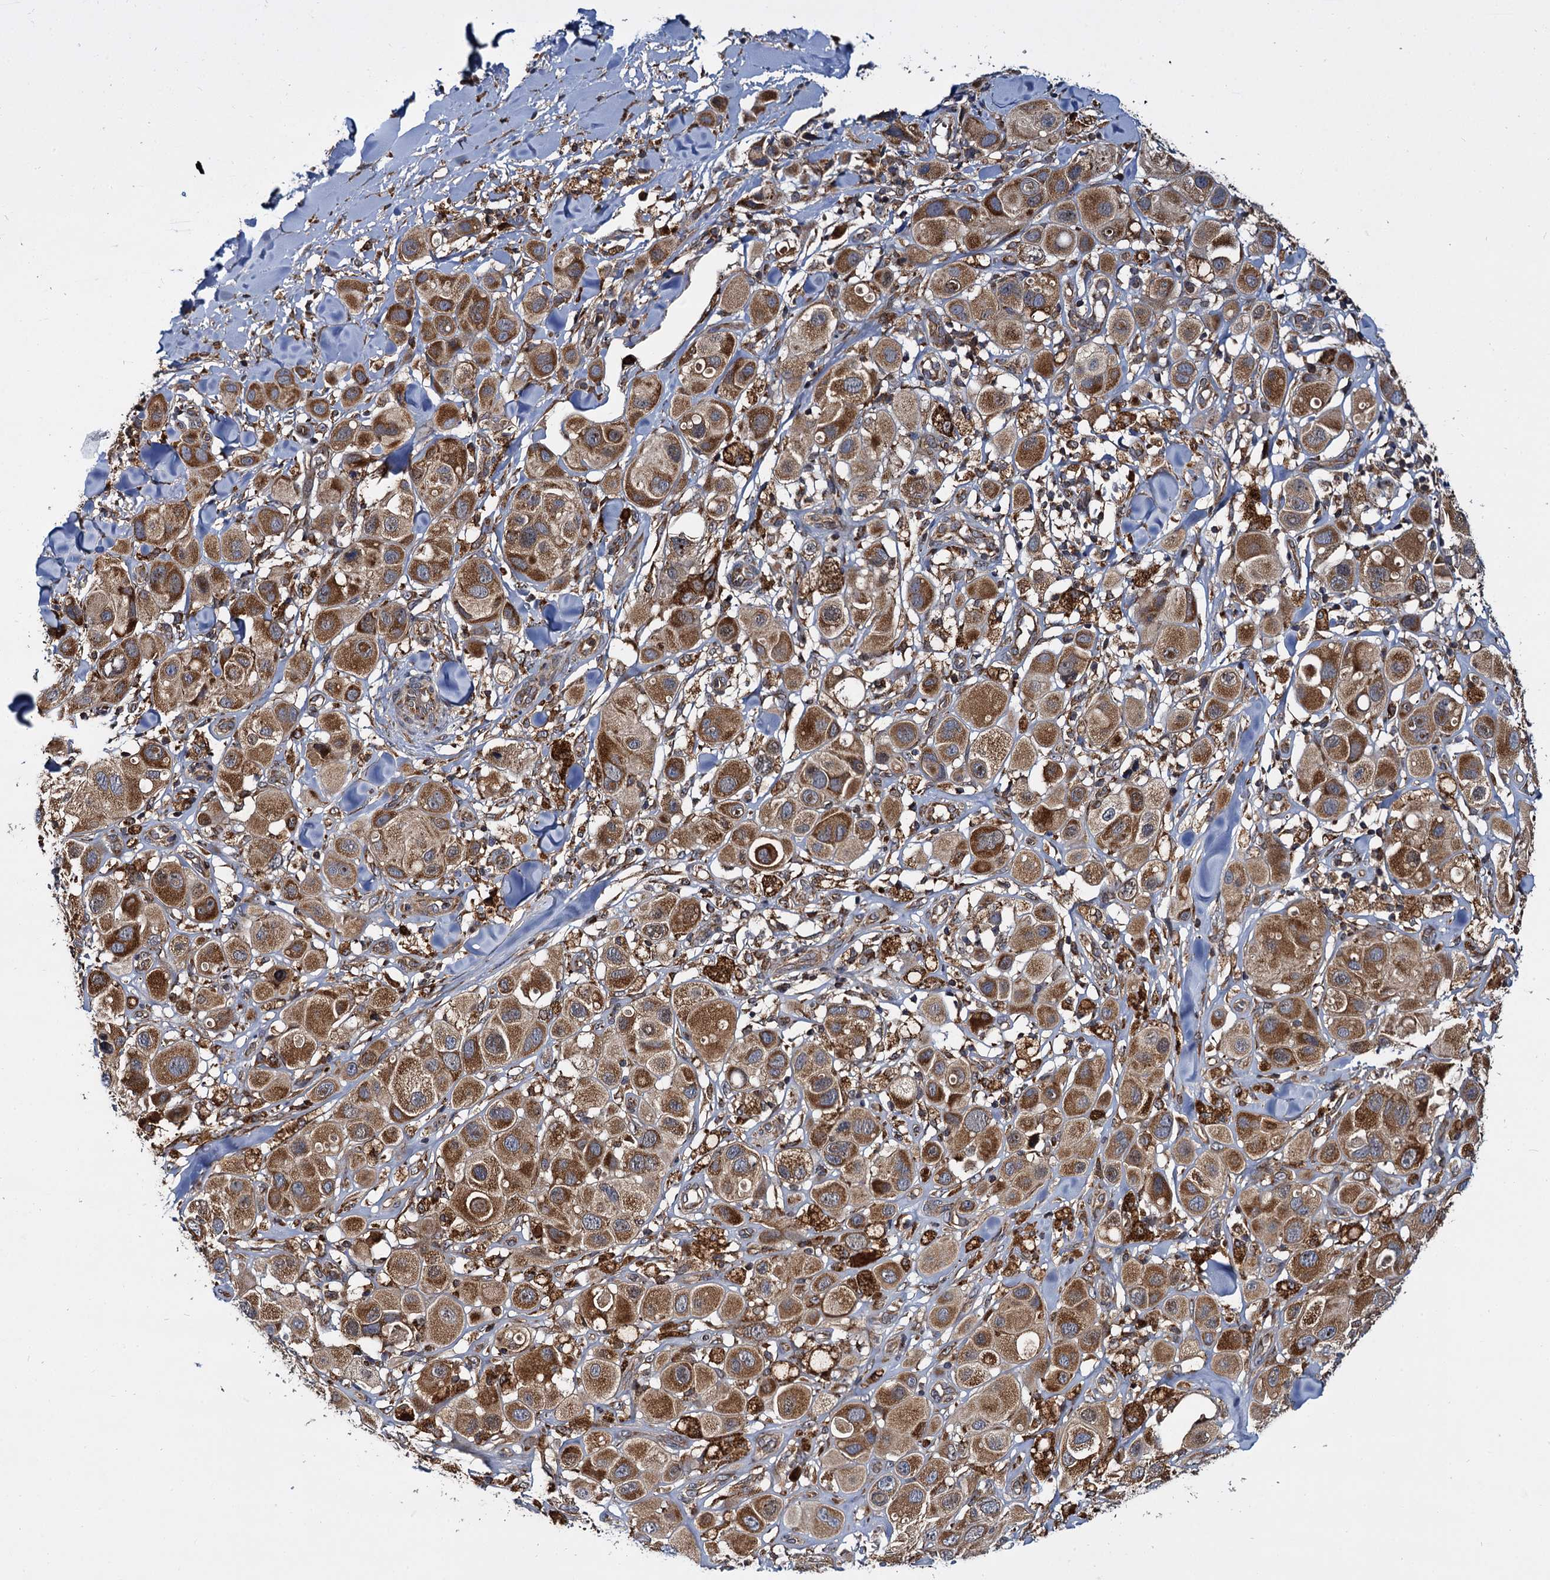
{"staining": {"intensity": "moderate", "quantity": ">75%", "location": "cytoplasmic/membranous"}, "tissue": "melanoma", "cell_type": "Tumor cells", "image_type": "cancer", "snomed": [{"axis": "morphology", "description": "Malignant melanoma, Metastatic site"}, {"axis": "topography", "description": "Skin"}], "caption": "An image of human melanoma stained for a protein exhibits moderate cytoplasmic/membranous brown staining in tumor cells.", "gene": "UFM1", "patient": {"sex": "male", "age": 41}}